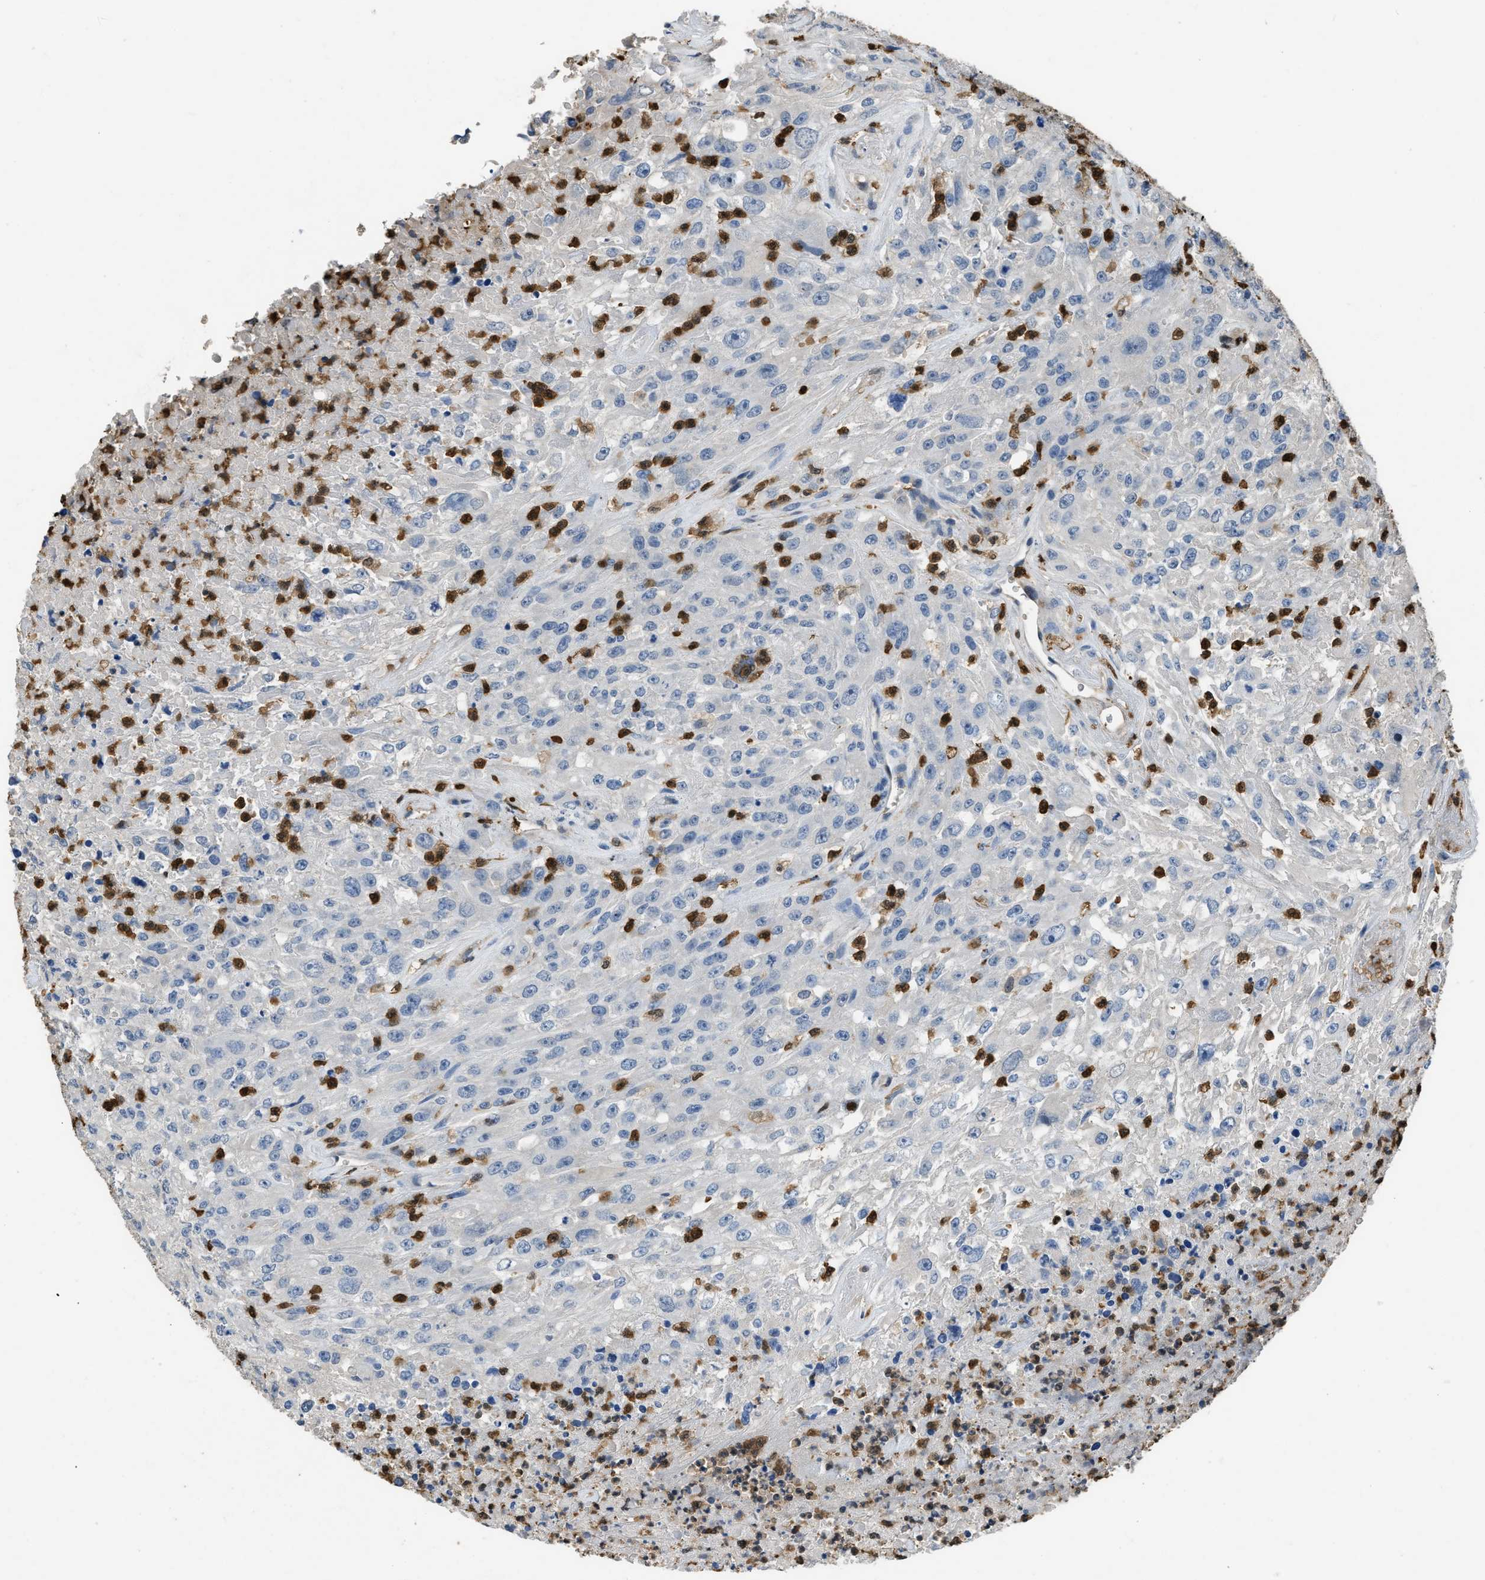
{"staining": {"intensity": "negative", "quantity": "none", "location": "none"}, "tissue": "urothelial cancer", "cell_type": "Tumor cells", "image_type": "cancer", "snomed": [{"axis": "morphology", "description": "Urothelial carcinoma, High grade"}, {"axis": "topography", "description": "Urinary bladder"}], "caption": "DAB (3,3'-diaminobenzidine) immunohistochemical staining of human urothelial cancer demonstrates no significant expression in tumor cells.", "gene": "ARHGDIB", "patient": {"sex": "male", "age": 46}}